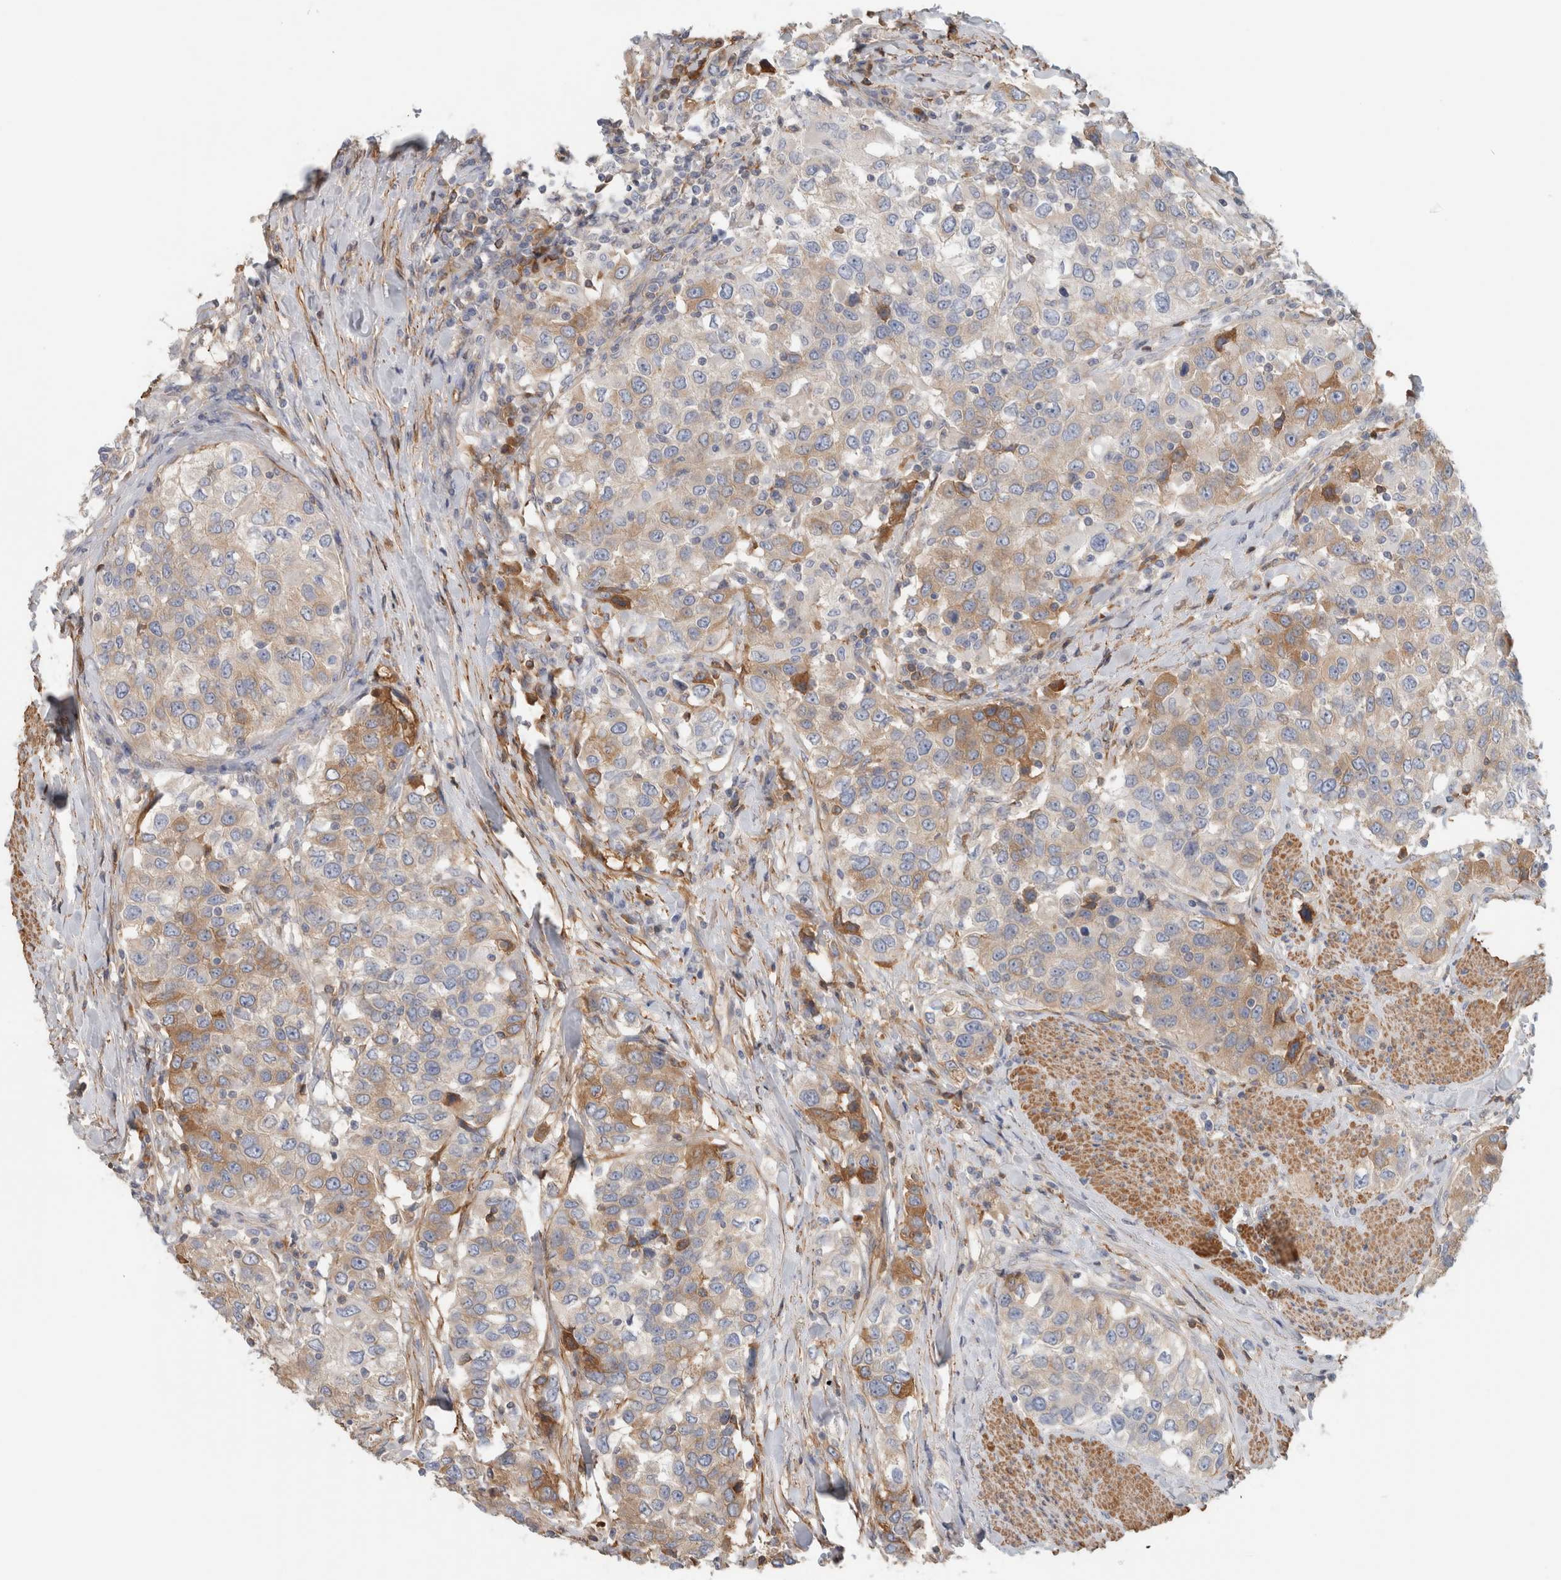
{"staining": {"intensity": "weak", "quantity": "25%-75%", "location": "cytoplasmic/membranous"}, "tissue": "urothelial cancer", "cell_type": "Tumor cells", "image_type": "cancer", "snomed": [{"axis": "morphology", "description": "Urothelial carcinoma, High grade"}, {"axis": "topography", "description": "Urinary bladder"}], "caption": "Tumor cells reveal low levels of weak cytoplasmic/membranous expression in about 25%-75% of cells in high-grade urothelial carcinoma.", "gene": "CFI", "patient": {"sex": "female", "age": 80}}